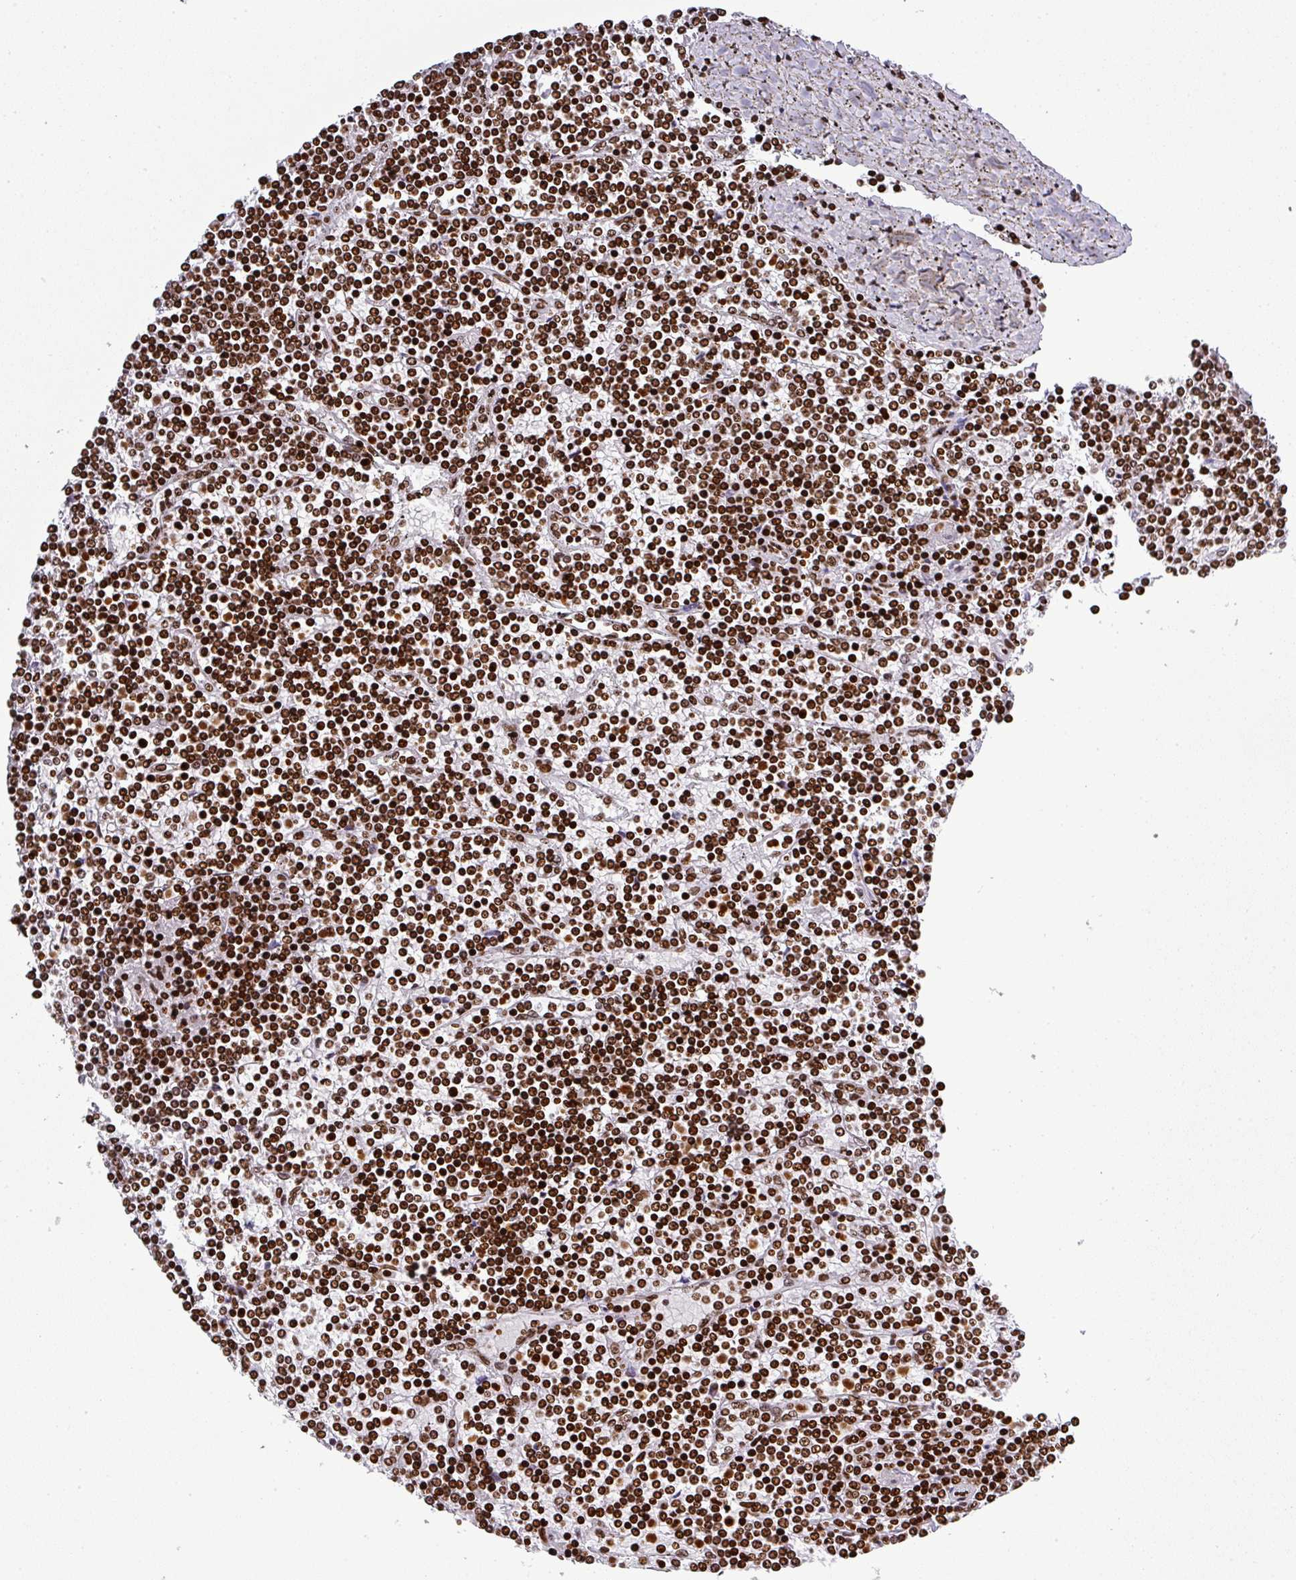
{"staining": {"intensity": "strong", "quantity": ">75%", "location": "nuclear"}, "tissue": "lymphoma", "cell_type": "Tumor cells", "image_type": "cancer", "snomed": [{"axis": "morphology", "description": "Malignant lymphoma, non-Hodgkin's type, Low grade"}, {"axis": "topography", "description": "Spleen"}], "caption": "Lymphoma stained for a protein exhibits strong nuclear positivity in tumor cells.", "gene": "RASL11A", "patient": {"sex": "female", "age": 19}}